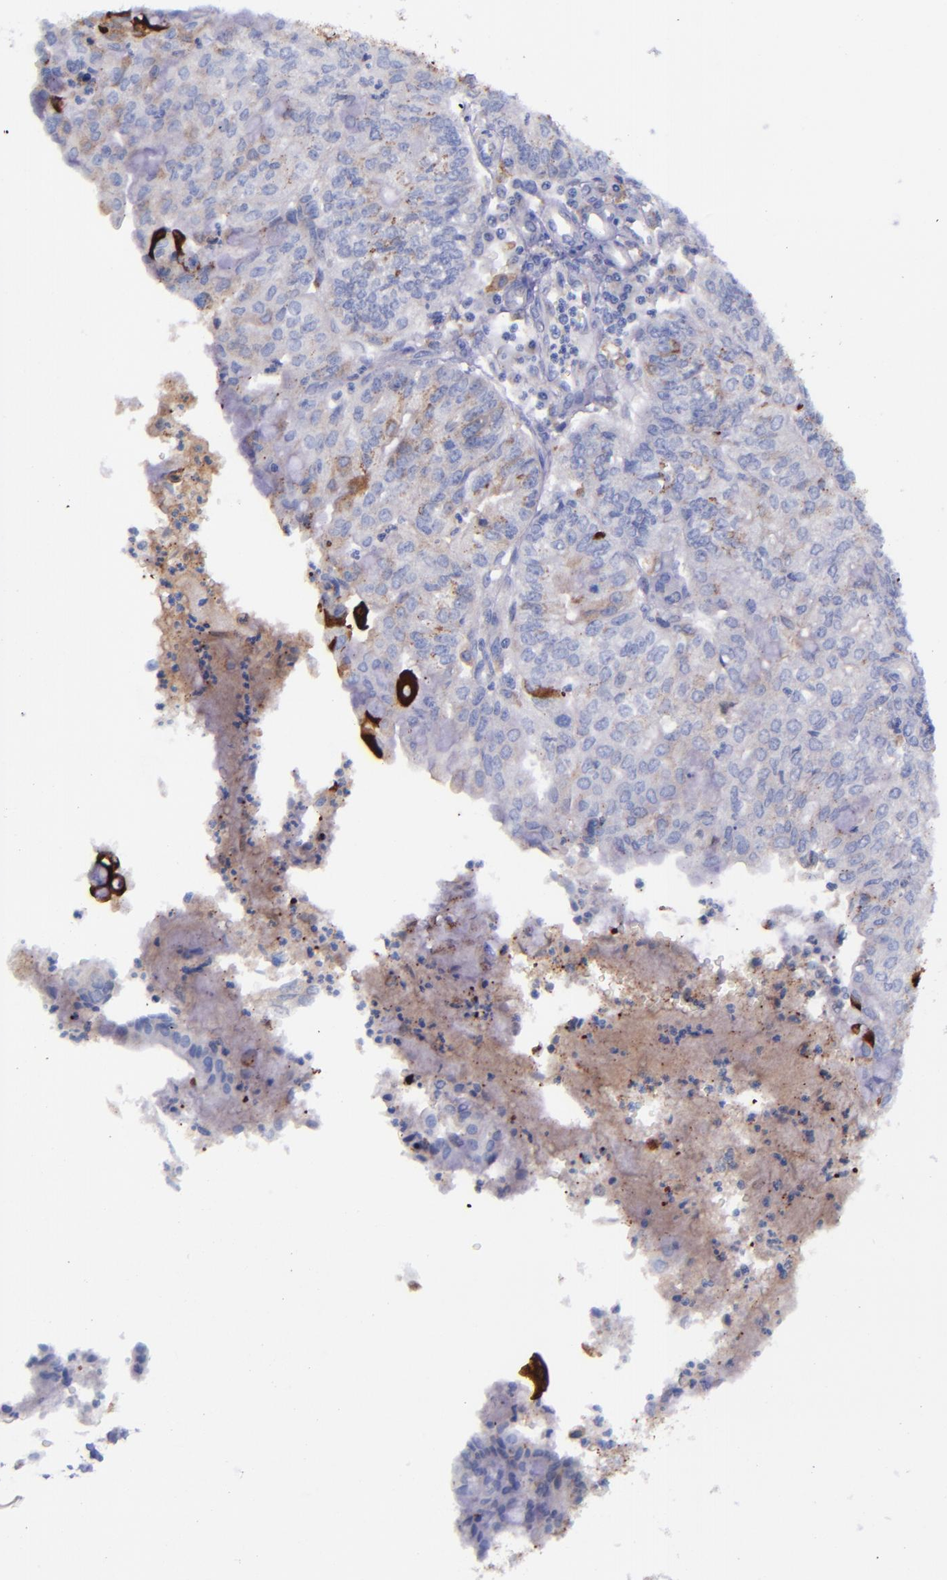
{"staining": {"intensity": "strong", "quantity": "<25%", "location": "cytoplasmic/membranous"}, "tissue": "endometrial cancer", "cell_type": "Tumor cells", "image_type": "cancer", "snomed": [{"axis": "morphology", "description": "Adenocarcinoma, NOS"}, {"axis": "topography", "description": "Endometrium"}], "caption": "Adenocarcinoma (endometrial) stained with immunohistochemistry (IHC) demonstrates strong cytoplasmic/membranous expression in about <25% of tumor cells.", "gene": "IVL", "patient": {"sex": "female", "age": 59}}